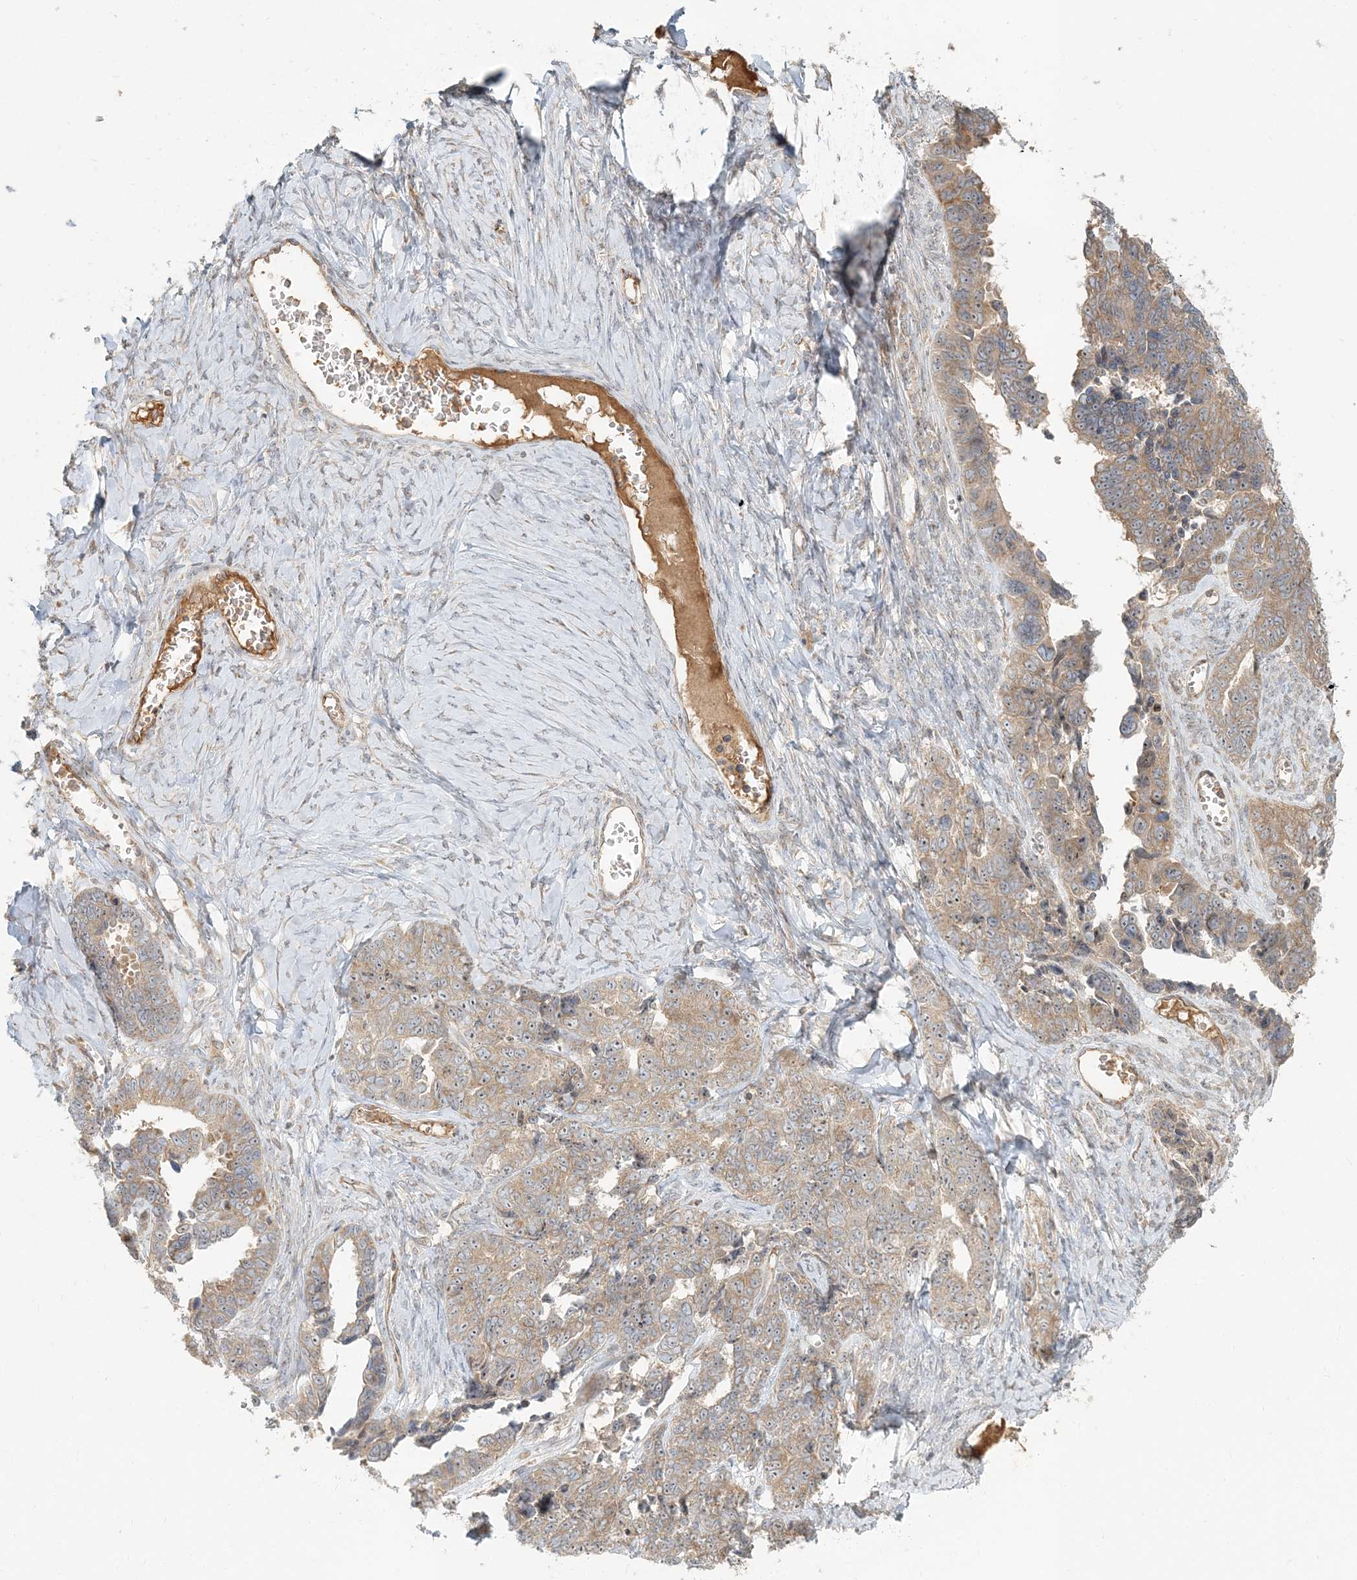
{"staining": {"intensity": "weak", "quantity": ">75%", "location": "cytoplasmic/membranous"}, "tissue": "ovarian cancer", "cell_type": "Tumor cells", "image_type": "cancer", "snomed": [{"axis": "morphology", "description": "Cystadenocarcinoma, serous, NOS"}, {"axis": "topography", "description": "Ovary"}], "caption": "The immunohistochemical stain labels weak cytoplasmic/membranous expression in tumor cells of ovarian cancer tissue.", "gene": "AP1AR", "patient": {"sex": "female", "age": 79}}